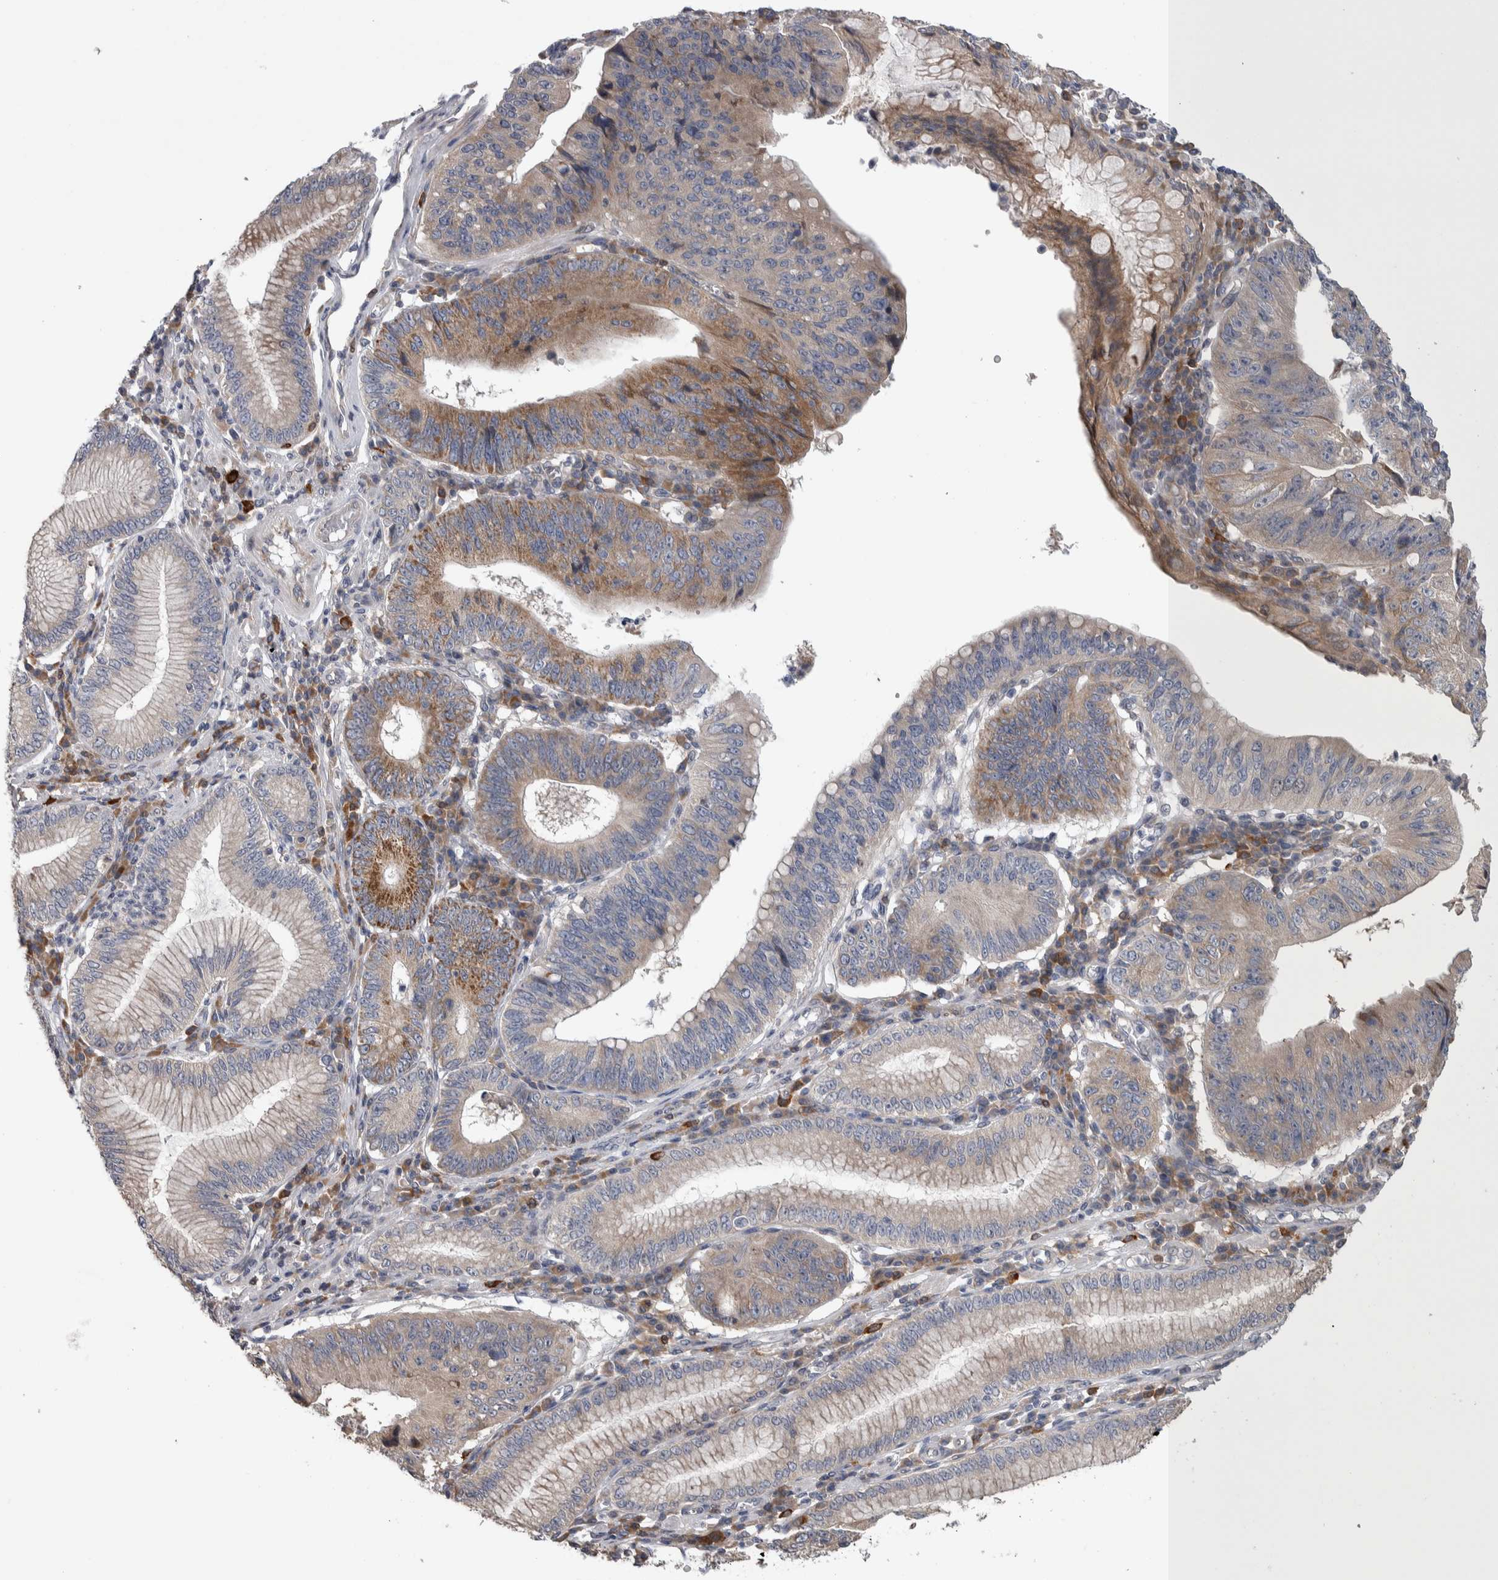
{"staining": {"intensity": "weak", "quantity": ">75%", "location": "cytoplasmic/membranous"}, "tissue": "stomach cancer", "cell_type": "Tumor cells", "image_type": "cancer", "snomed": [{"axis": "morphology", "description": "Adenocarcinoma, NOS"}, {"axis": "topography", "description": "Stomach"}], "caption": "Immunohistochemistry of human adenocarcinoma (stomach) exhibits low levels of weak cytoplasmic/membranous positivity in approximately >75% of tumor cells. (Brightfield microscopy of DAB IHC at high magnification).", "gene": "IBTK", "patient": {"sex": "male", "age": 59}}